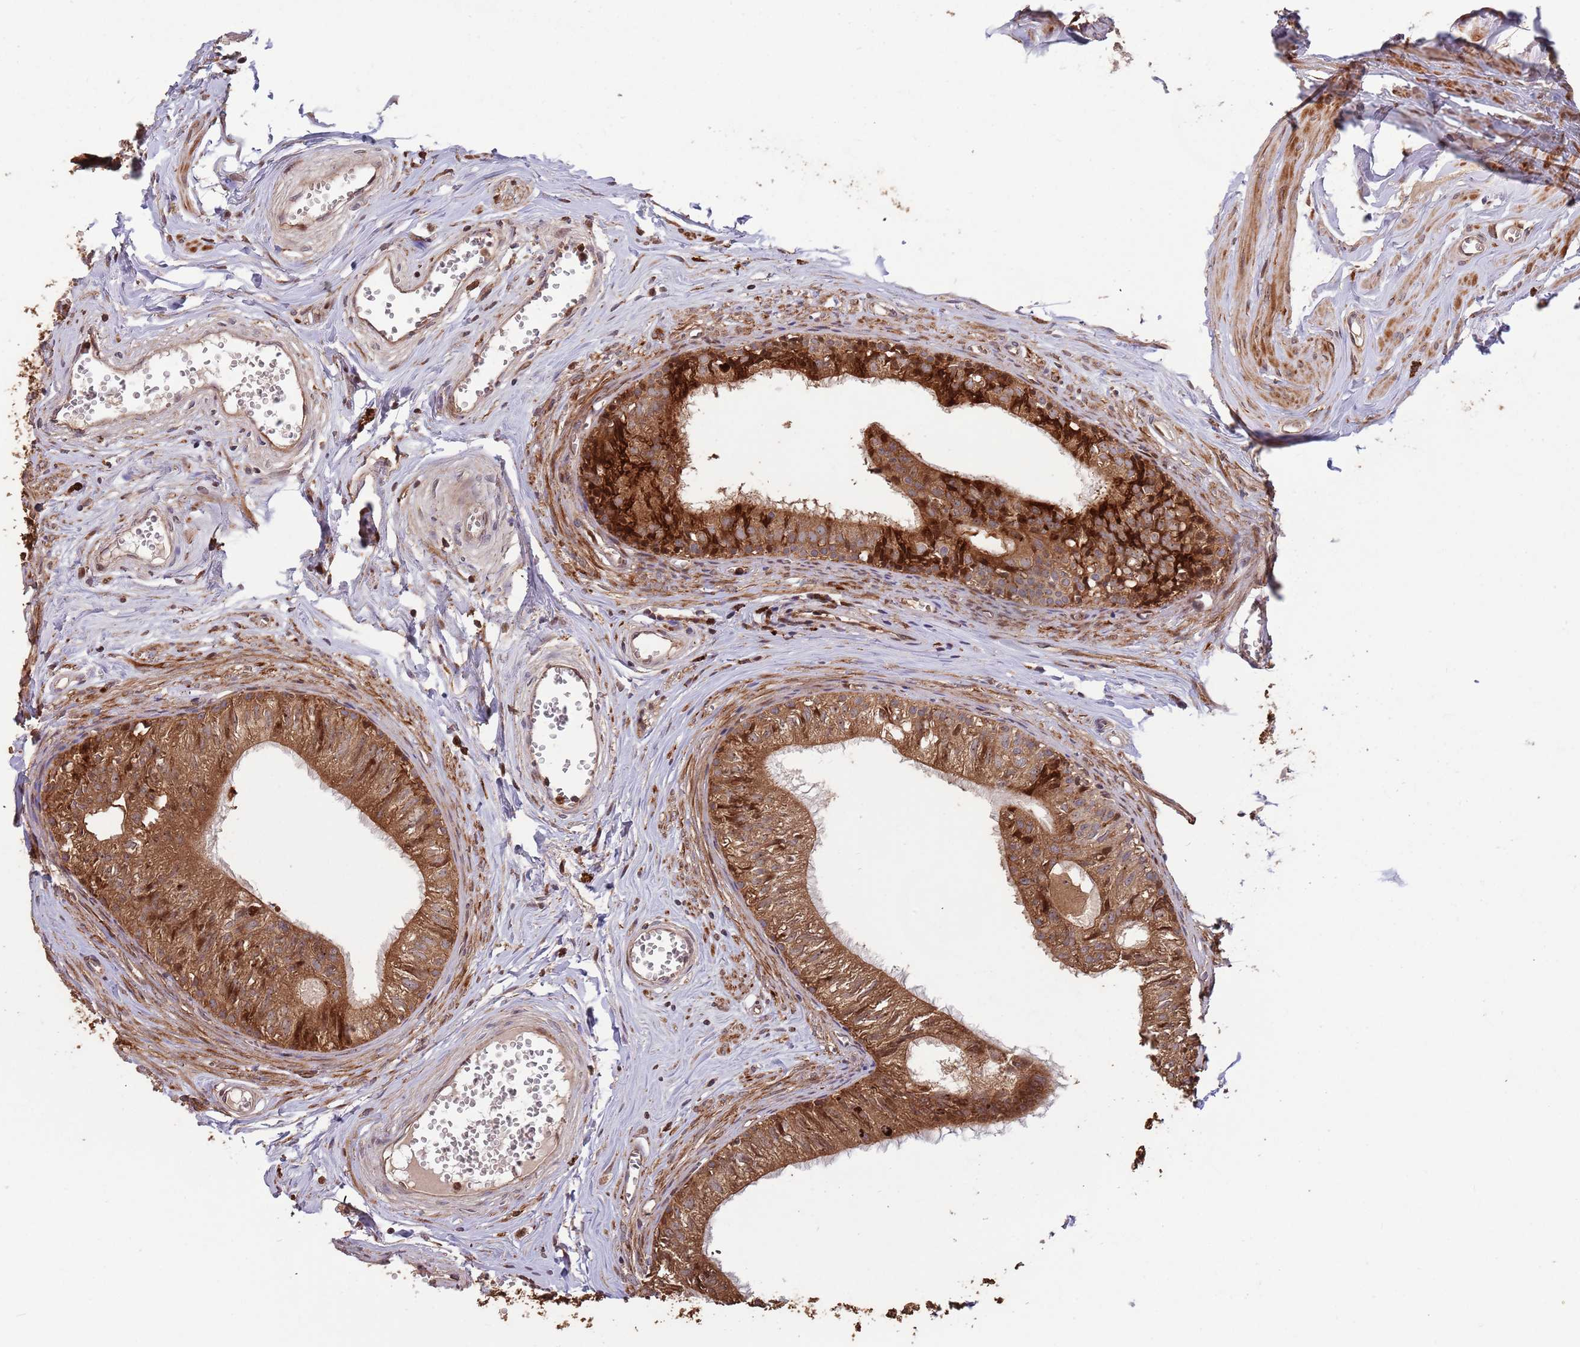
{"staining": {"intensity": "strong", "quantity": "25%-75%", "location": "cytoplasmic/membranous"}, "tissue": "epididymis", "cell_type": "Glandular cells", "image_type": "normal", "snomed": [{"axis": "morphology", "description": "Normal tissue, NOS"}, {"axis": "topography", "description": "Epididymis"}], "caption": "Immunohistochemical staining of normal human epididymis shows 25%-75% levels of strong cytoplasmic/membranous protein staining in approximately 25%-75% of glandular cells. The protein is stained brown, and the nuclei are stained in blue (DAB IHC with brightfield microscopy, high magnification).", "gene": "ZNF428", "patient": {"sex": "male", "age": 36}}